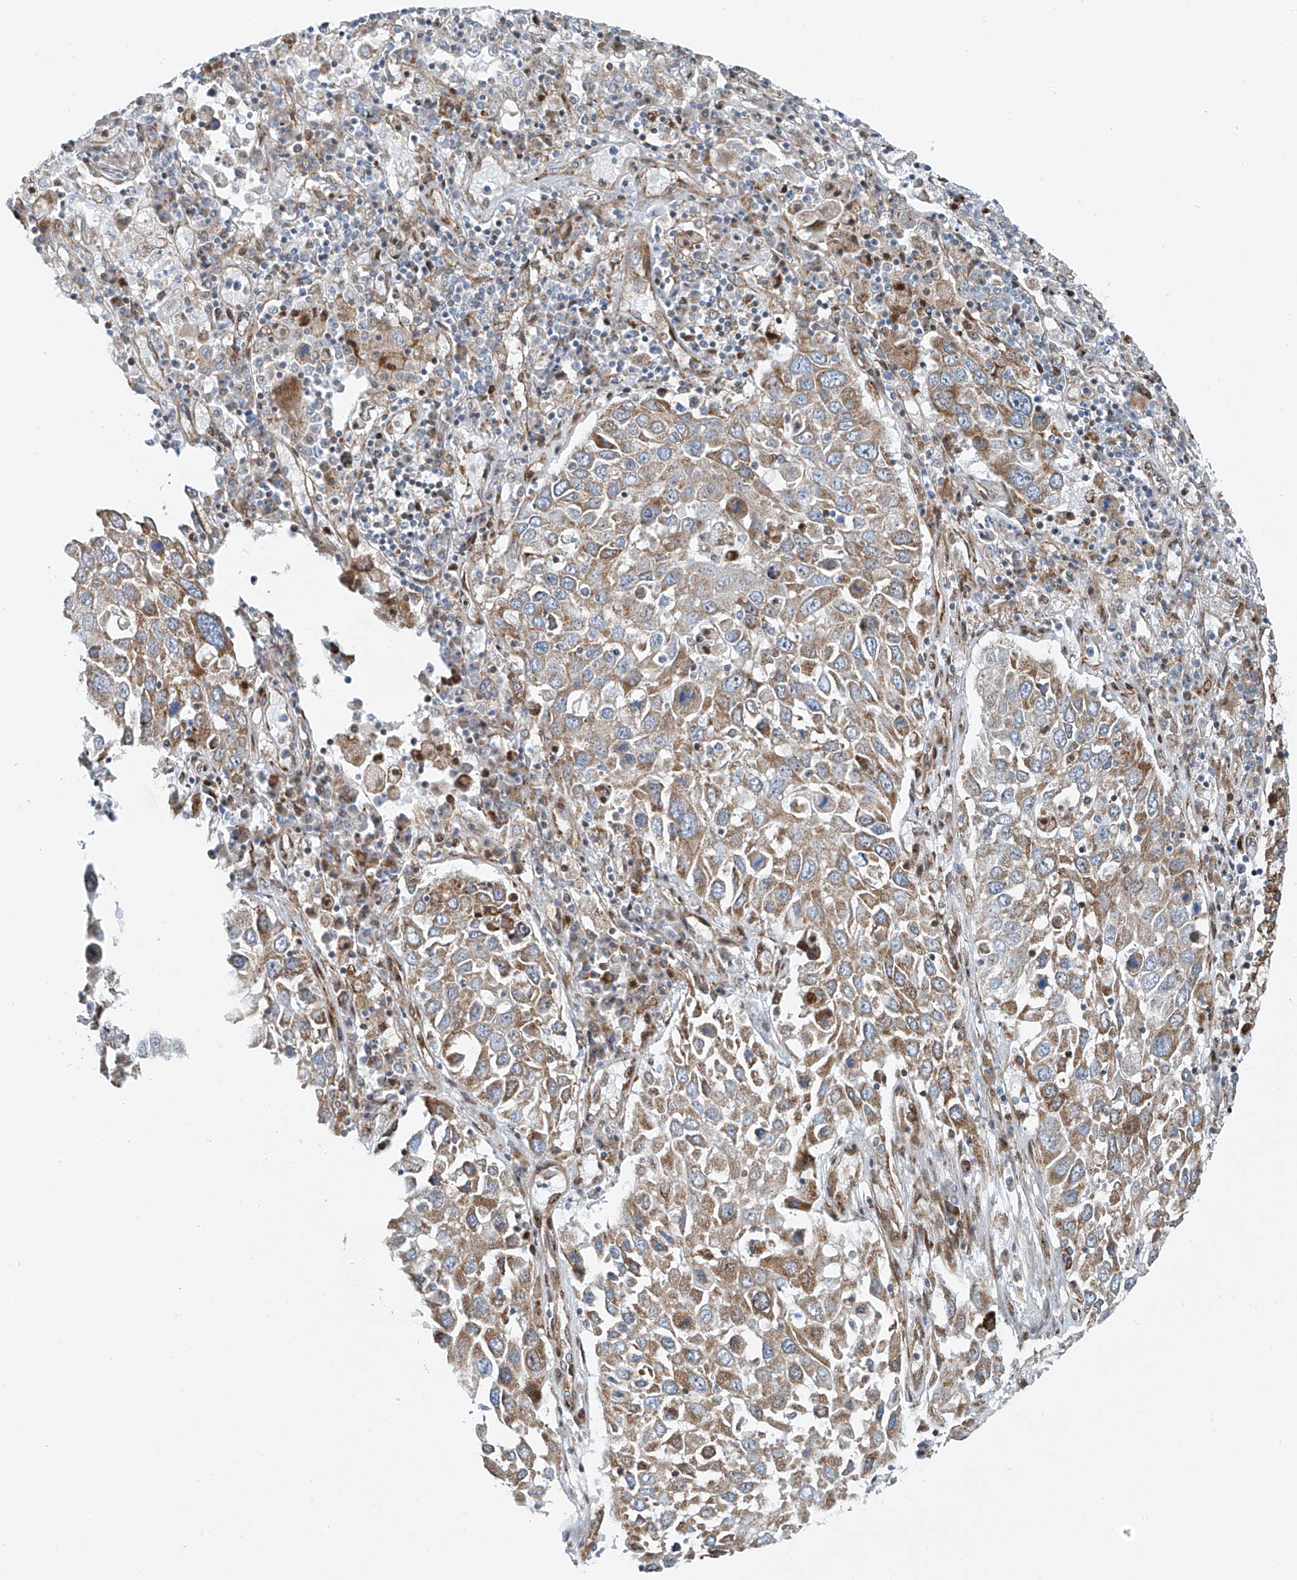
{"staining": {"intensity": "moderate", "quantity": ">75%", "location": "cytoplasmic/membranous"}, "tissue": "lung cancer", "cell_type": "Tumor cells", "image_type": "cancer", "snomed": [{"axis": "morphology", "description": "Squamous cell carcinoma, NOS"}, {"axis": "topography", "description": "Lung"}], "caption": "Immunohistochemical staining of human lung squamous cell carcinoma displays medium levels of moderate cytoplasmic/membranous protein positivity in approximately >75% of tumor cells.", "gene": "HIC2", "patient": {"sex": "male", "age": 65}}